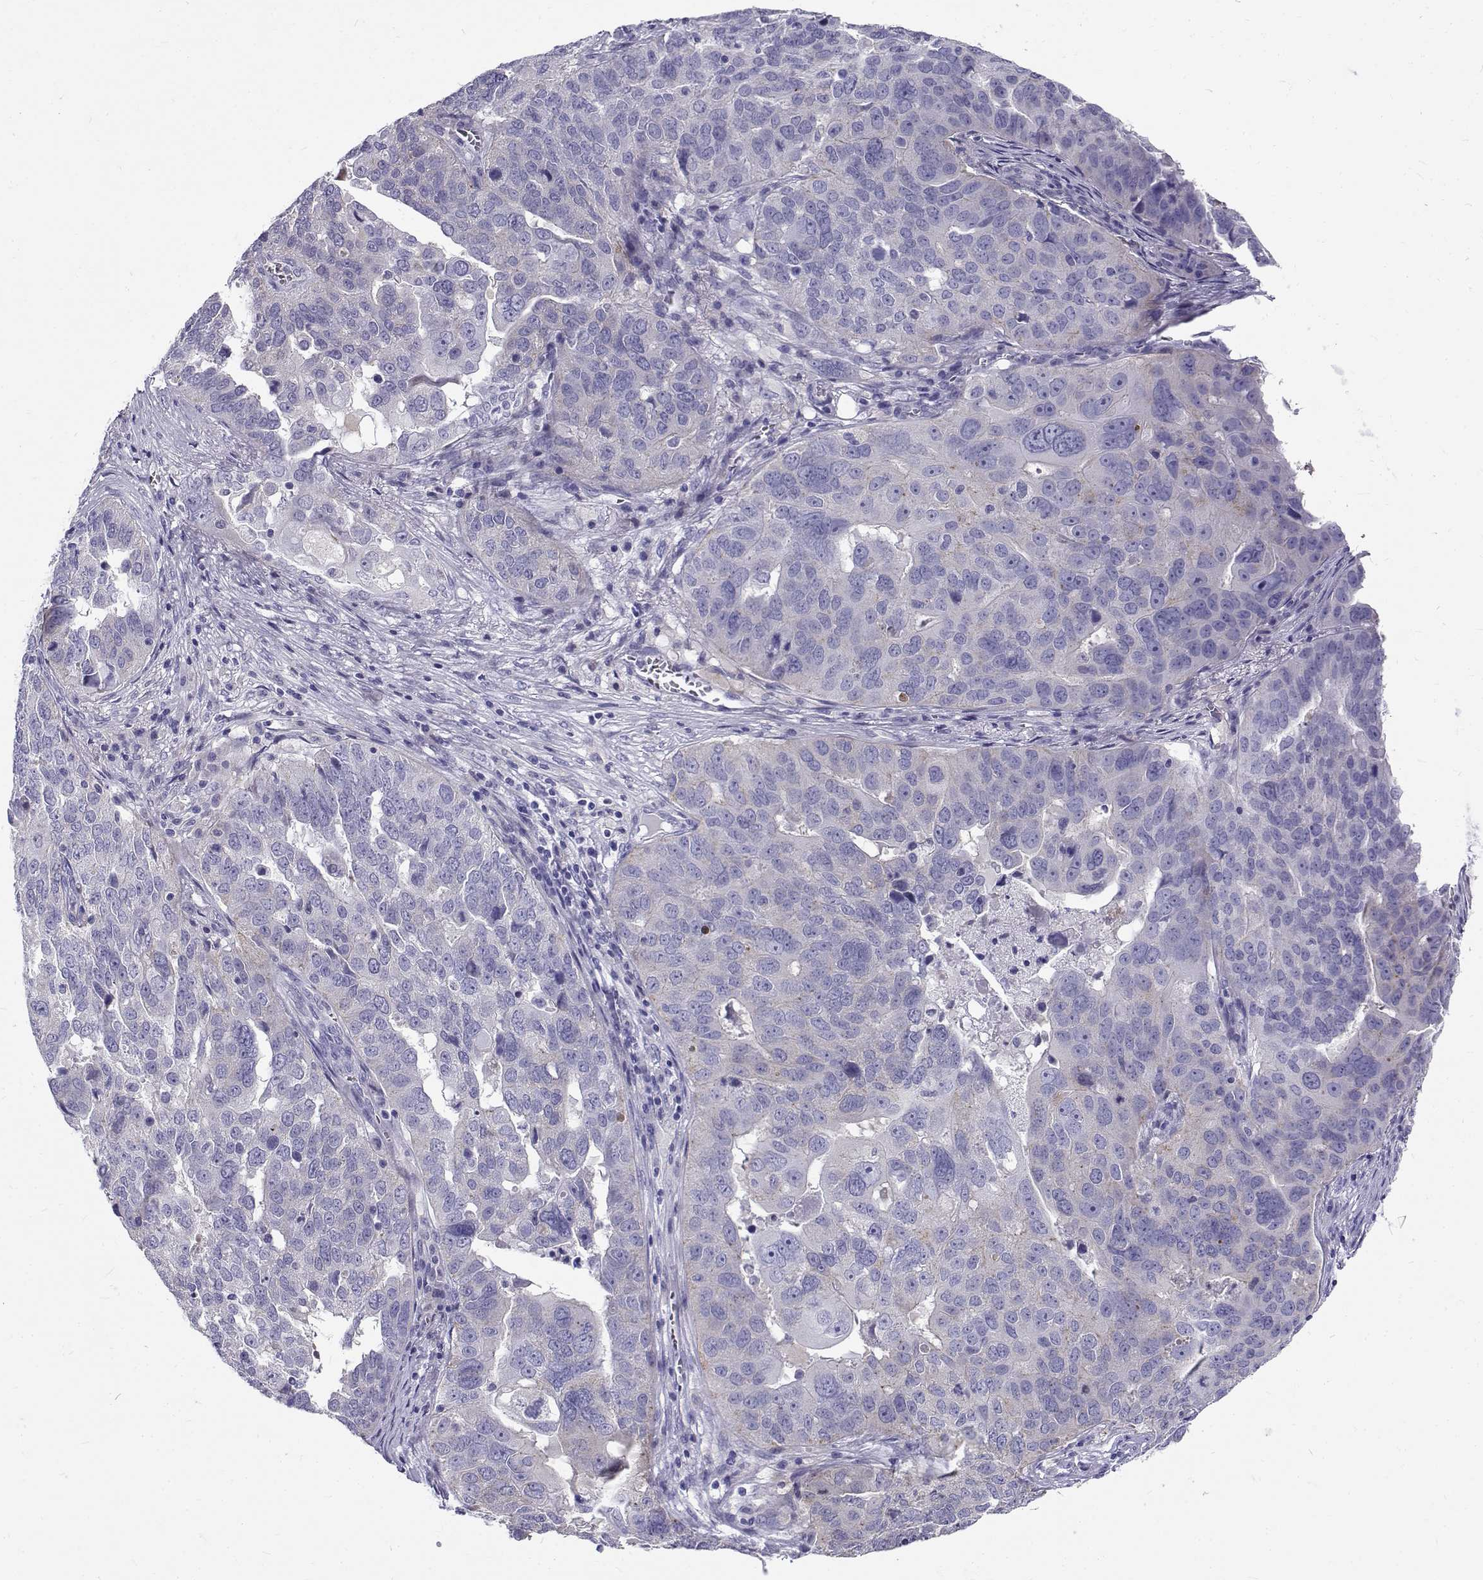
{"staining": {"intensity": "negative", "quantity": "none", "location": "none"}, "tissue": "ovarian cancer", "cell_type": "Tumor cells", "image_type": "cancer", "snomed": [{"axis": "morphology", "description": "Carcinoma, endometroid"}, {"axis": "topography", "description": "Soft tissue"}, {"axis": "topography", "description": "Ovary"}], "caption": "Tumor cells show no significant expression in ovarian cancer.", "gene": "IGSF1", "patient": {"sex": "female", "age": 52}}